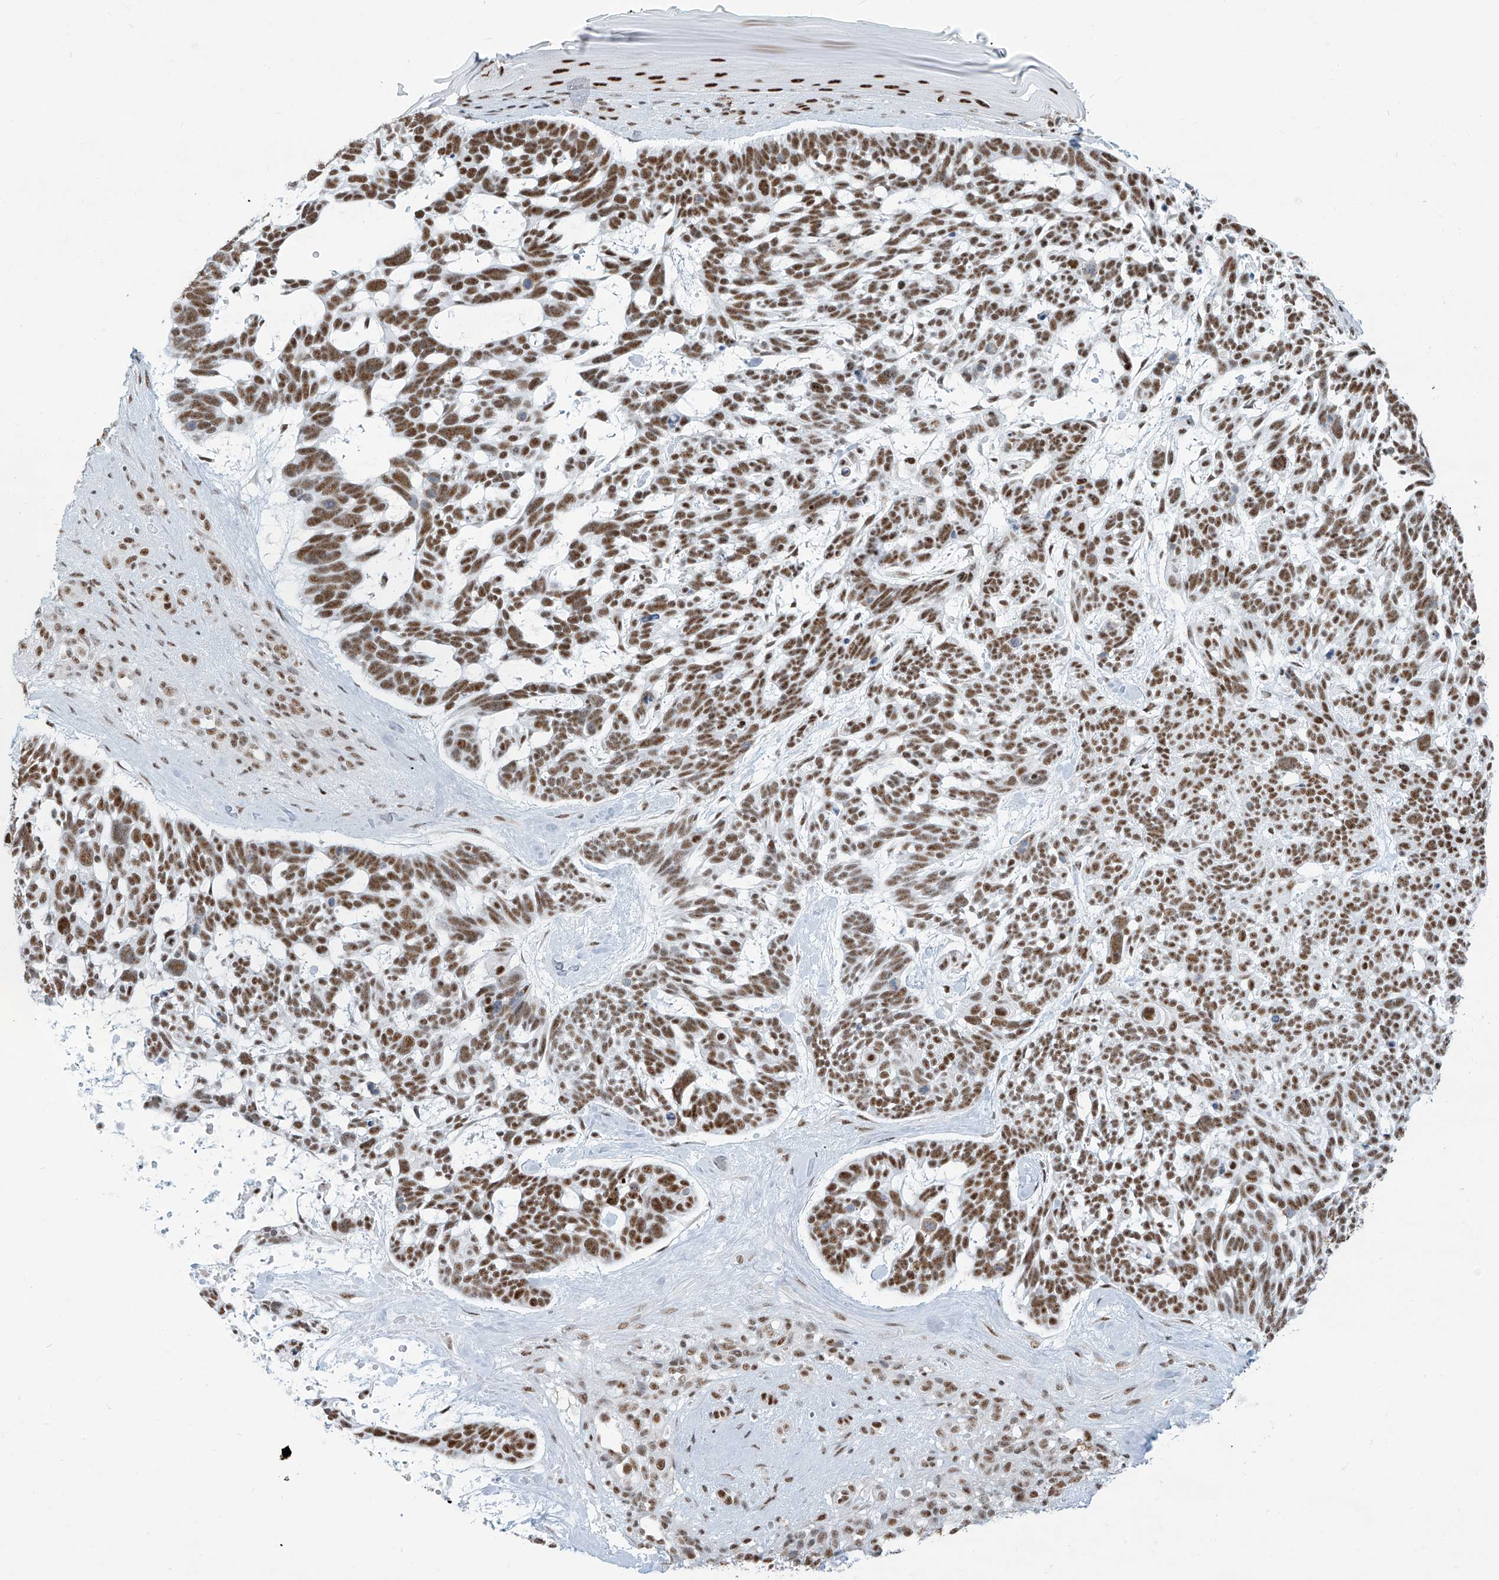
{"staining": {"intensity": "moderate", "quantity": ">75%", "location": "nuclear"}, "tissue": "skin cancer", "cell_type": "Tumor cells", "image_type": "cancer", "snomed": [{"axis": "morphology", "description": "Basal cell carcinoma"}, {"axis": "topography", "description": "Skin"}], "caption": "Skin basal cell carcinoma stained with a brown dye demonstrates moderate nuclear positive expression in about >75% of tumor cells.", "gene": "SARNP", "patient": {"sex": "male", "age": 88}}